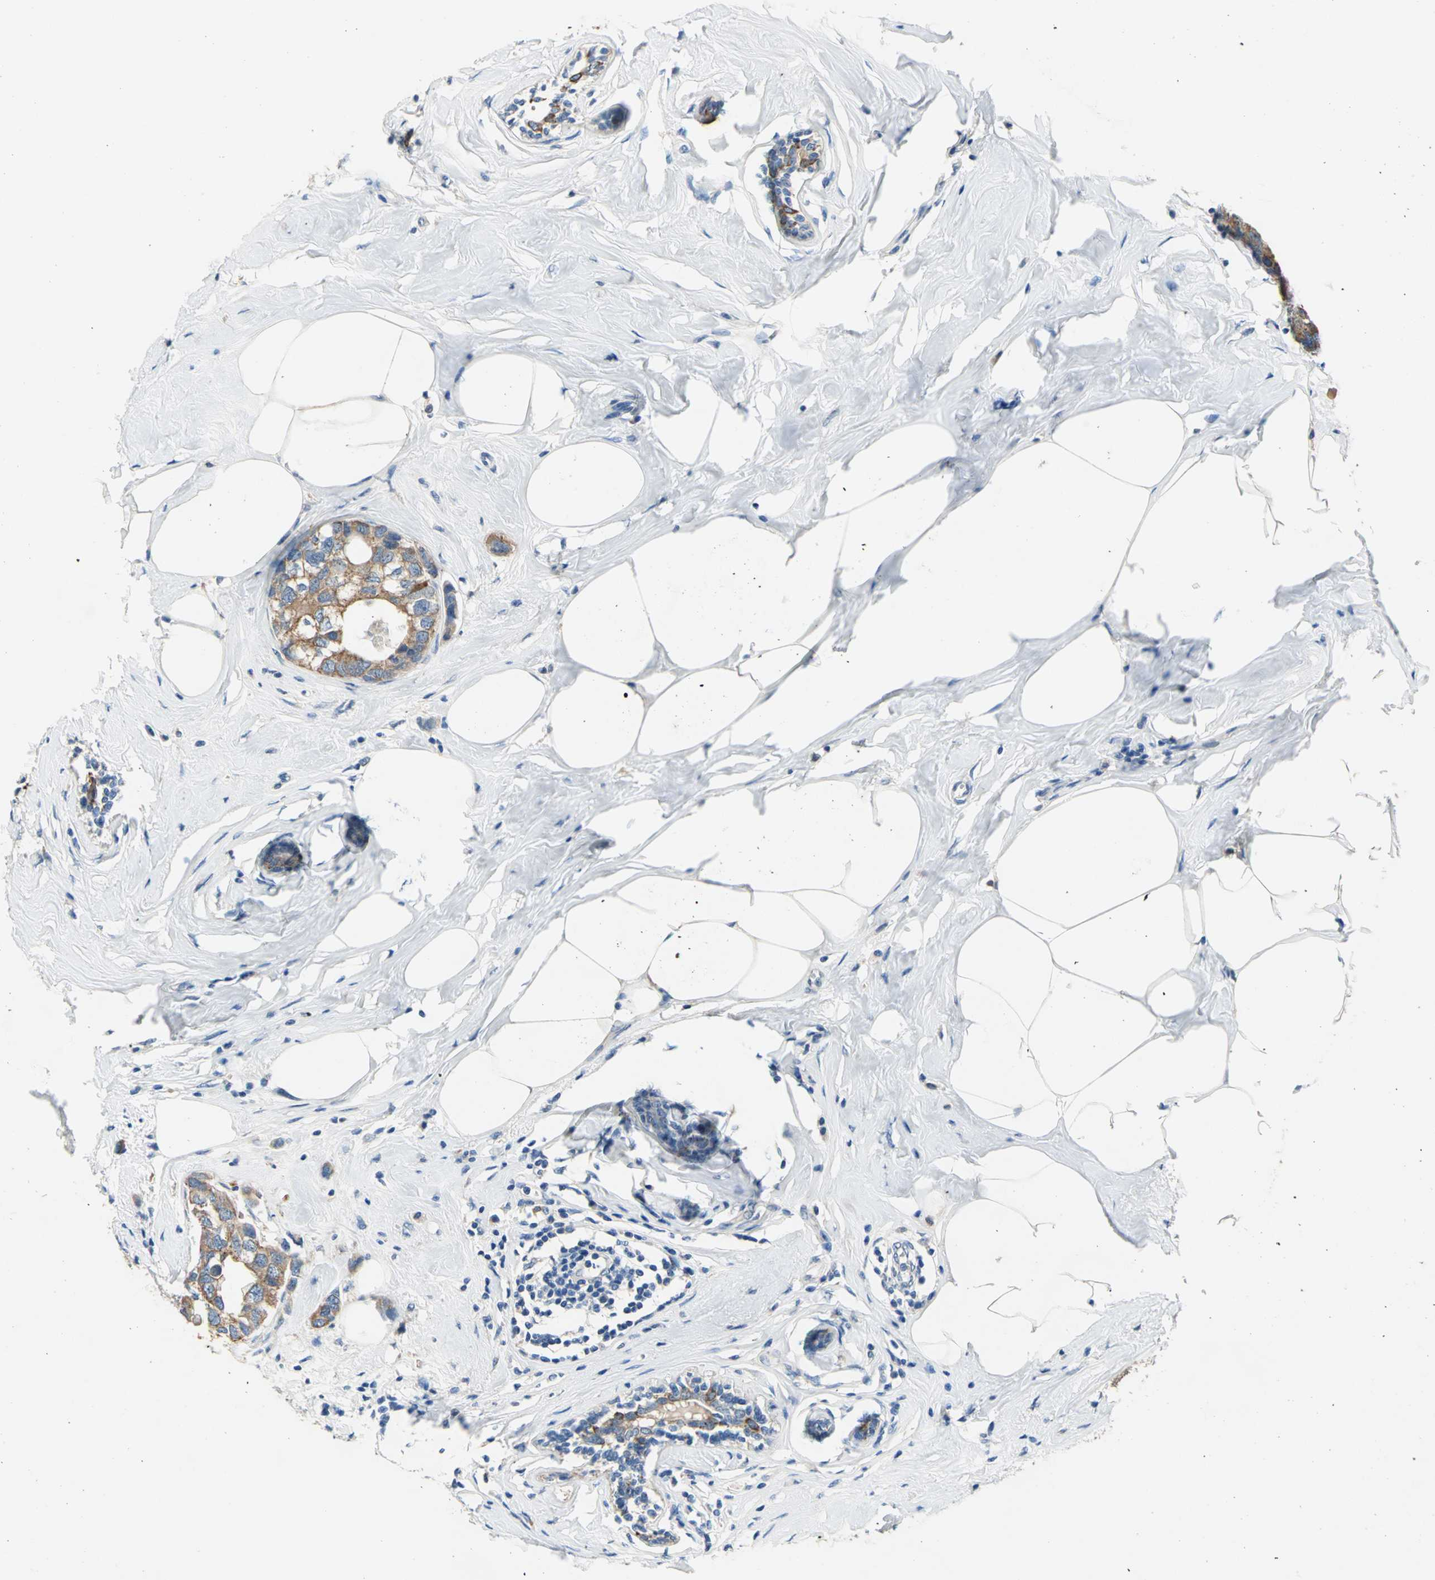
{"staining": {"intensity": "weak", "quantity": ">75%", "location": "cytoplasmic/membranous"}, "tissue": "breast cancer", "cell_type": "Tumor cells", "image_type": "cancer", "snomed": [{"axis": "morphology", "description": "Normal tissue, NOS"}, {"axis": "morphology", "description": "Duct carcinoma"}, {"axis": "topography", "description": "Breast"}], "caption": "Weak cytoplasmic/membranous protein positivity is appreciated in approximately >75% of tumor cells in infiltrating ductal carcinoma (breast).", "gene": "RASD2", "patient": {"sex": "female", "age": 50}}